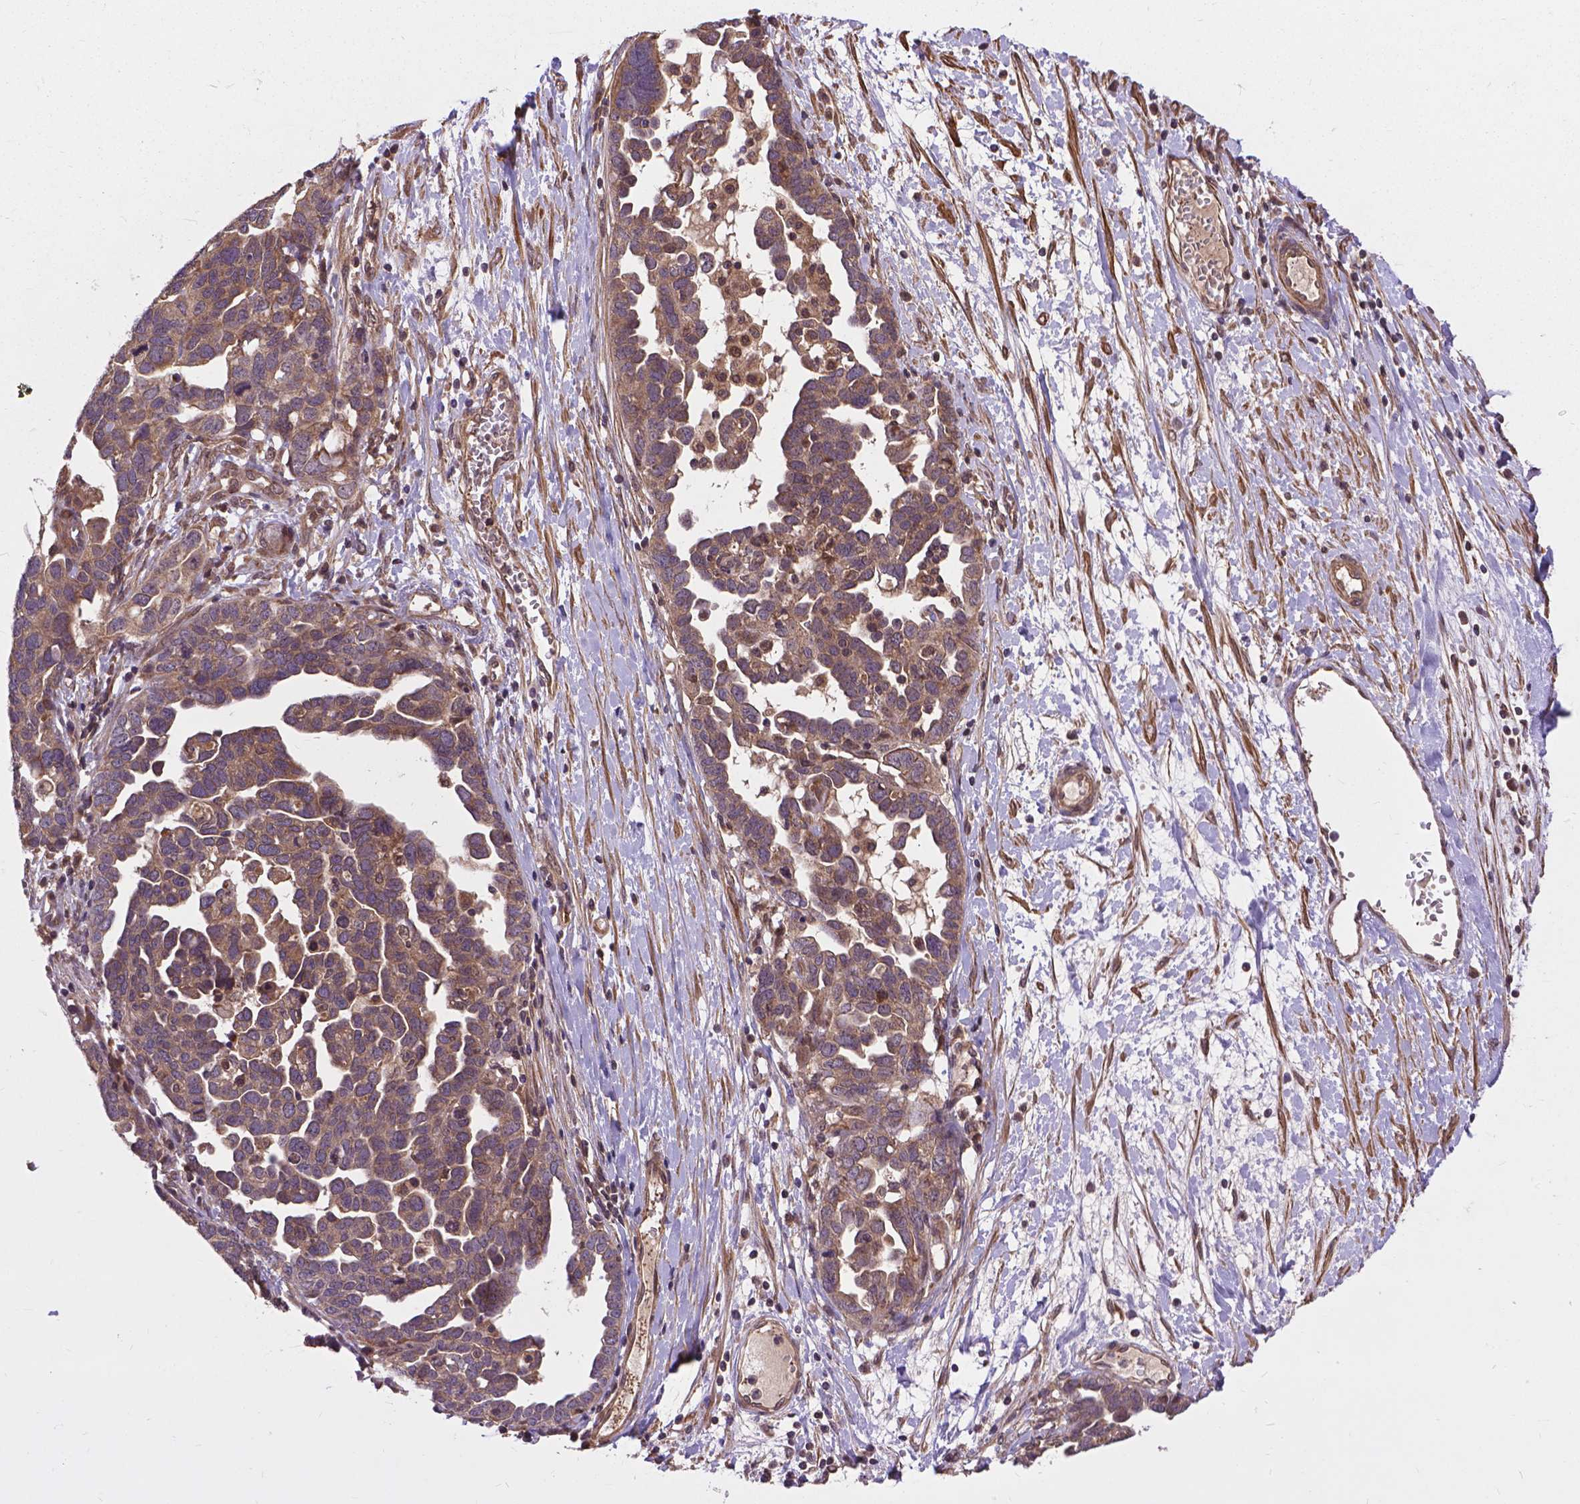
{"staining": {"intensity": "moderate", "quantity": ">75%", "location": "cytoplasmic/membranous"}, "tissue": "ovarian cancer", "cell_type": "Tumor cells", "image_type": "cancer", "snomed": [{"axis": "morphology", "description": "Cystadenocarcinoma, serous, NOS"}, {"axis": "topography", "description": "Ovary"}], "caption": "A medium amount of moderate cytoplasmic/membranous expression is seen in approximately >75% of tumor cells in ovarian cancer (serous cystadenocarcinoma) tissue. The staining was performed using DAB, with brown indicating positive protein expression. Nuclei are stained blue with hematoxylin.", "gene": "ZNF616", "patient": {"sex": "female", "age": 54}}